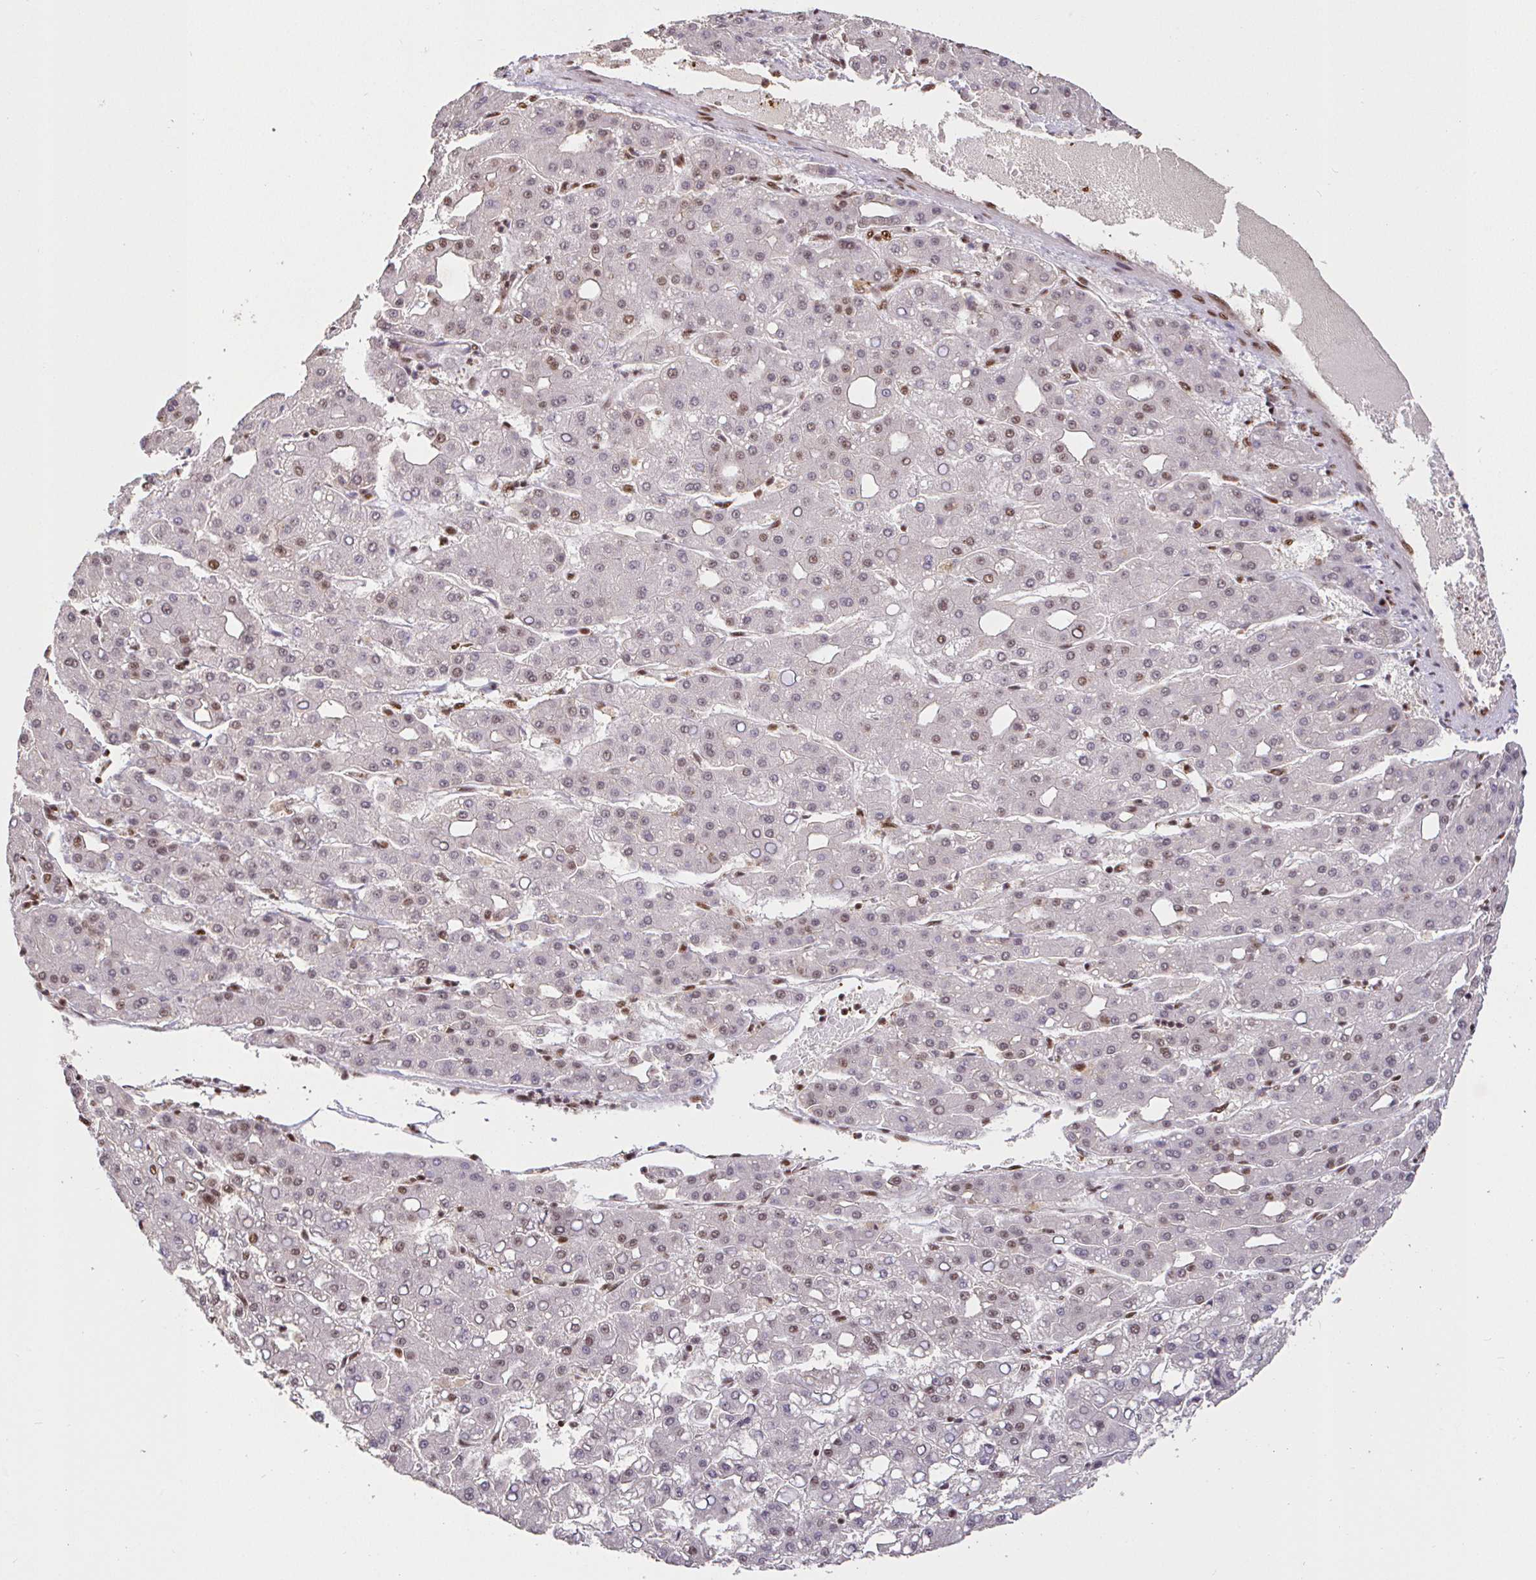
{"staining": {"intensity": "weak", "quantity": "<25%", "location": "nuclear"}, "tissue": "liver cancer", "cell_type": "Tumor cells", "image_type": "cancer", "snomed": [{"axis": "morphology", "description": "Carcinoma, Hepatocellular, NOS"}, {"axis": "topography", "description": "Liver"}], "caption": "Liver hepatocellular carcinoma was stained to show a protein in brown. There is no significant expression in tumor cells.", "gene": "SP3", "patient": {"sex": "male", "age": 65}}